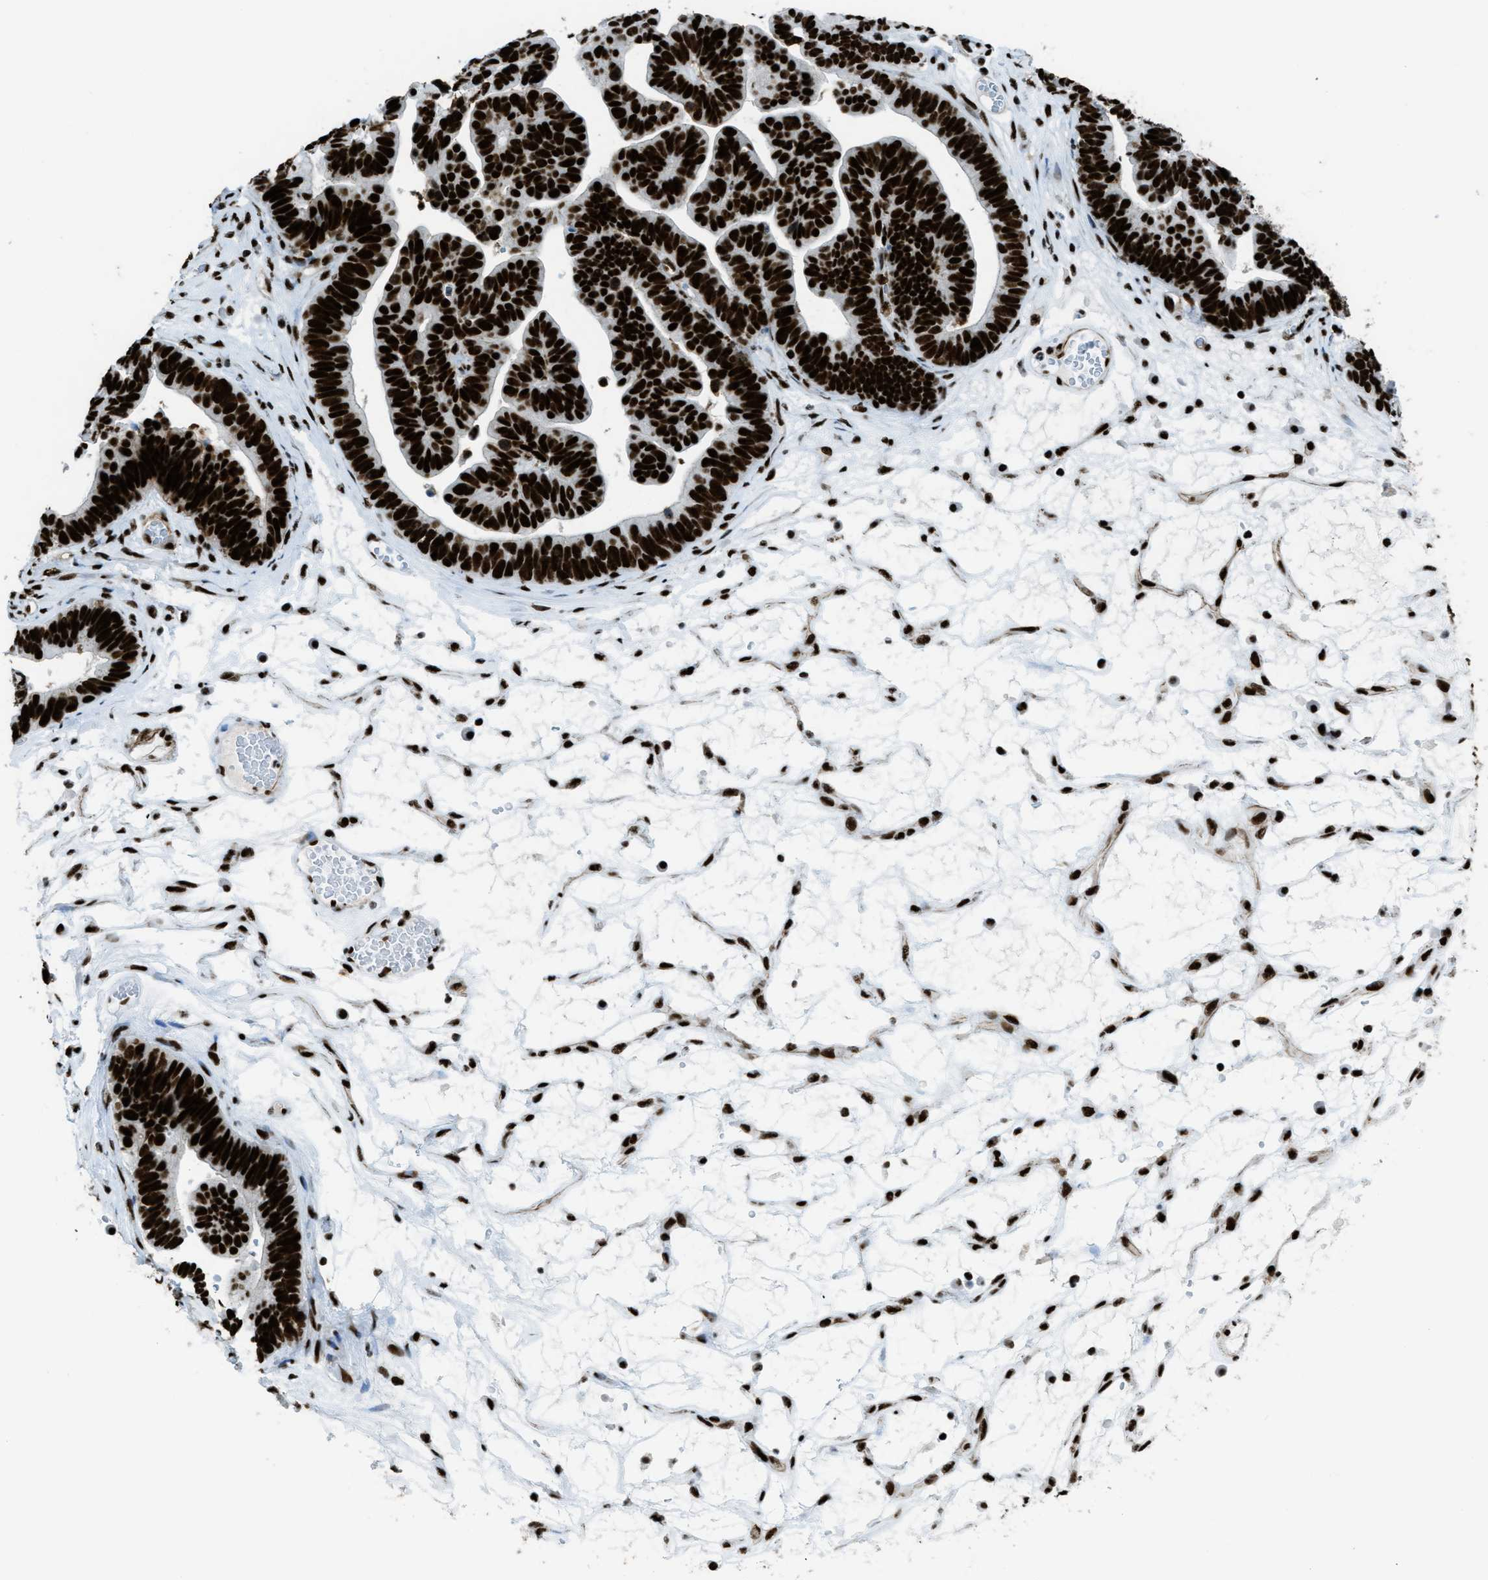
{"staining": {"intensity": "strong", "quantity": ">75%", "location": "nuclear"}, "tissue": "ovarian cancer", "cell_type": "Tumor cells", "image_type": "cancer", "snomed": [{"axis": "morphology", "description": "Cystadenocarcinoma, serous, NOS"}, {"axis": "topography", "description": "Ovary"}], "caption": "Brown immunohistochemical staining in ovarian serous cystadenocarcinoma shows strong nuclear staining in approximately >75% of tumor cells. The protein is shown in brown color, while the nuclei are stained blue.", "gene": "ZNF207", "patient": {"sex": "female", "age": 56}}